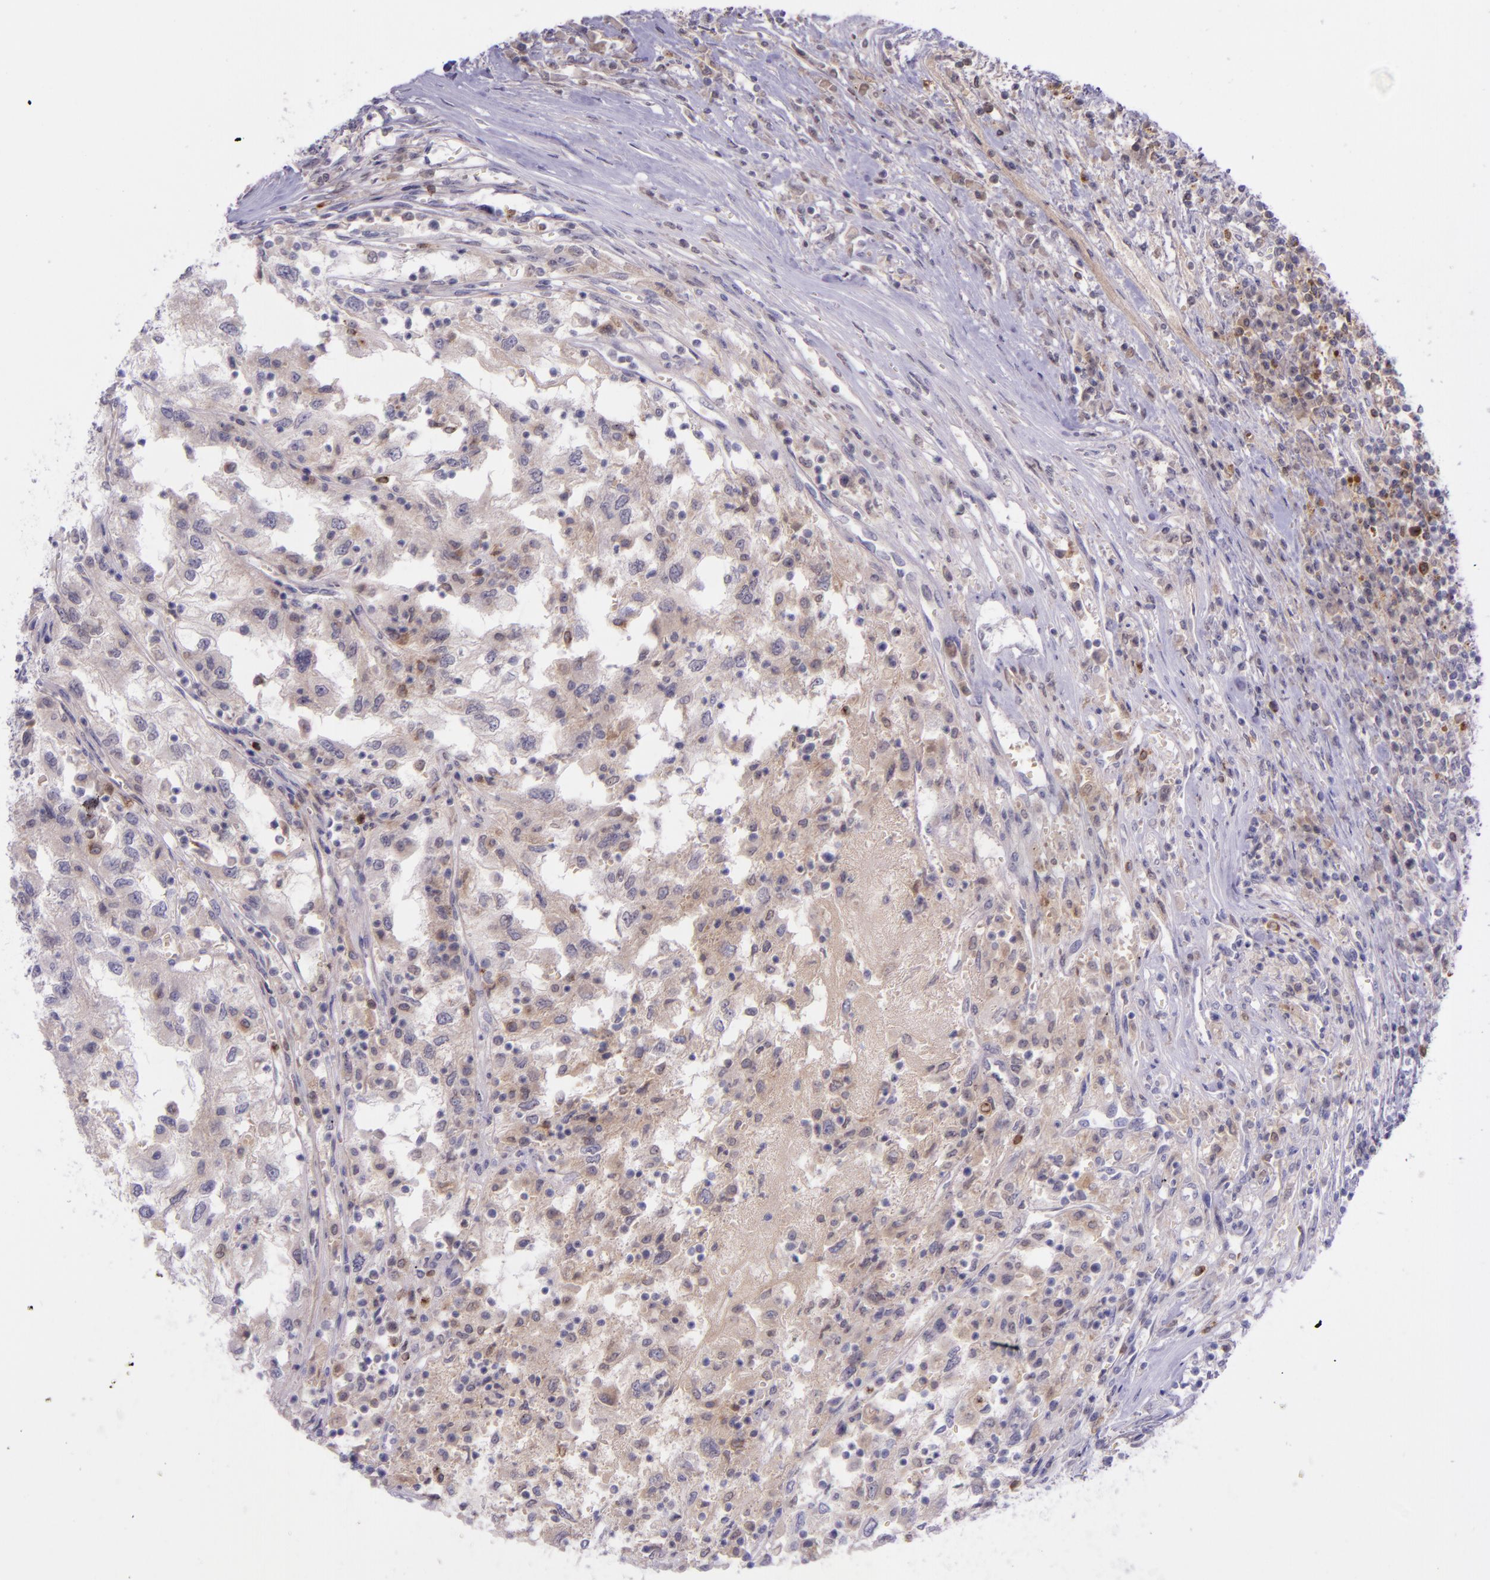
{"staining": {"intensity": "weak", "quantity": "25%-75%", "location": "cytoplasmic/membranous"}, "tissue": "renal cancer", "cell_type": "Tumor cells", "image_type": "cancer", "snomed": [{"axis": "morphology", "description": "Normal tissue, NOS"}, {"axis": "morphology", "description": "Adenocarcinoma, NOS"}, {"axis": "topography", "description": "Kidney"}], "caption": "Protein staining of renal cancer (adenocarcinoma) tissue demonstrates weak cytoplasmic/membranous positivity in about 25%-75% of tumor cells. (DAB (3,3'-diaminobenzidine) IHC with brightfield microscopy, high magnification).", "gene": "SELL", "patient": {"sex": "male", "age": 71}}